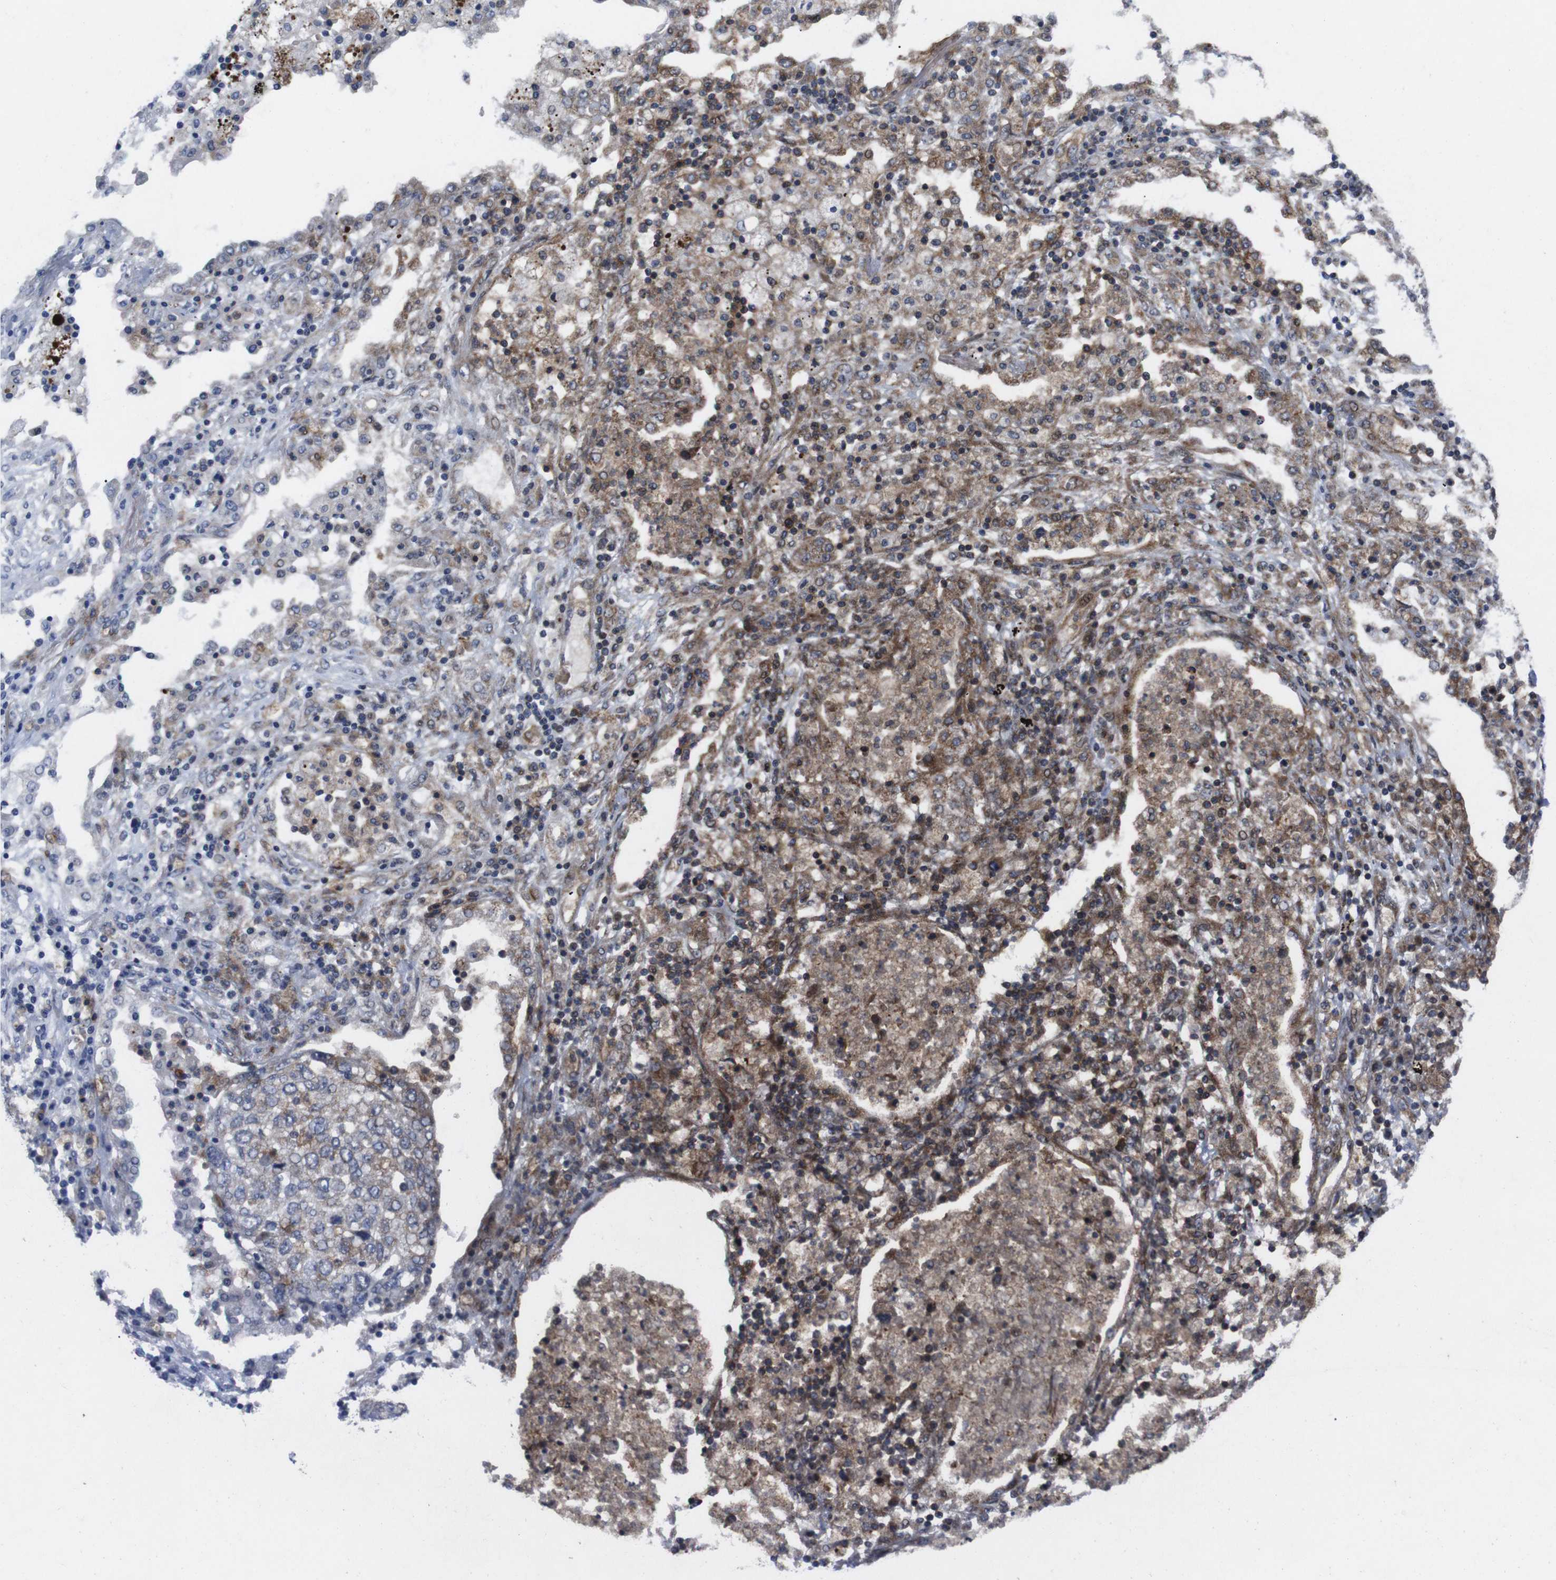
{"staining": {"intensity": "moderate", "quantity": "<25%", "location": "cytoplasmic/membranous"}, "tissue": "lung cancer", "cell_type": "Tumor cells", "image_type": "cancer", "snomed": [{"axis": "morphology", "description": "Squamous cell carcinoma, NOS"}, {"axis": "topography", "description": "Lung"}], "caption": "Immunohistochemistry image of neoplastic tissue: human lung cancer (squamous cell carcinoma) stained using immunohistochemistry (IHC) displays low levels of moderate protein expression localized specifically in the cytoplasmic/membranous of tumor cells, appearing as a cytoplasmic/membranous brown color.", "gene": "GJB2", "patient": {"sex": "female", "age": 63}}